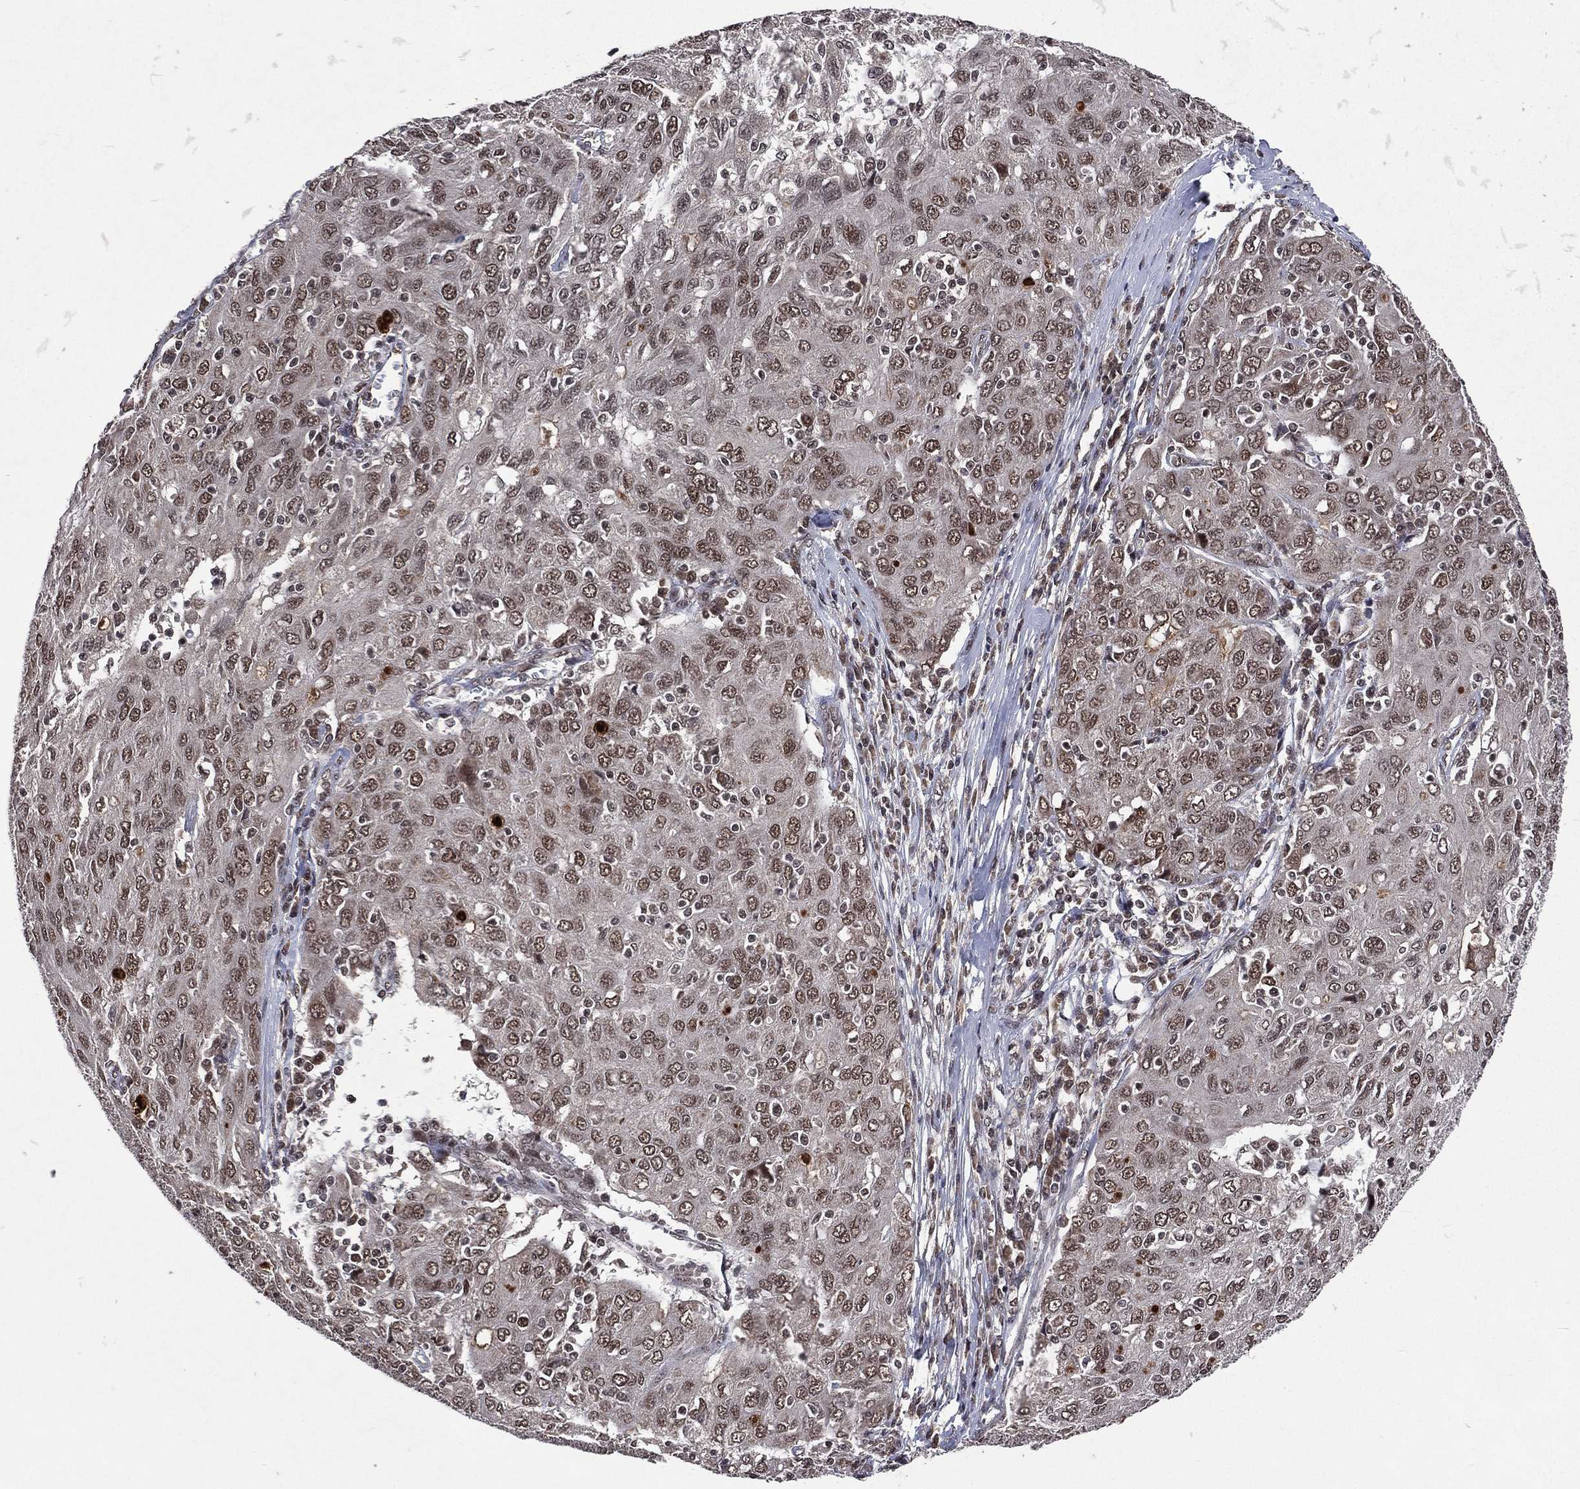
{"staining": {"intensity": "weak", "quantity": "<25%", "location": "nuclear"}, "tissue": "ovarian cancer", "cell_type": "Tumor cells", "image_type": "cancer", "snomed": [{"axis": "morphology", "description": "Carcinoma, endometroid"}, {"axis": "topography", "description": "Ovary"}], "caption": "A histopathology image of human endometroid carcinoma (ovarian) is negative for staining in tumor cells.", "gene": "DMAP1", "patient": {"sex": "female", "age": 50}}